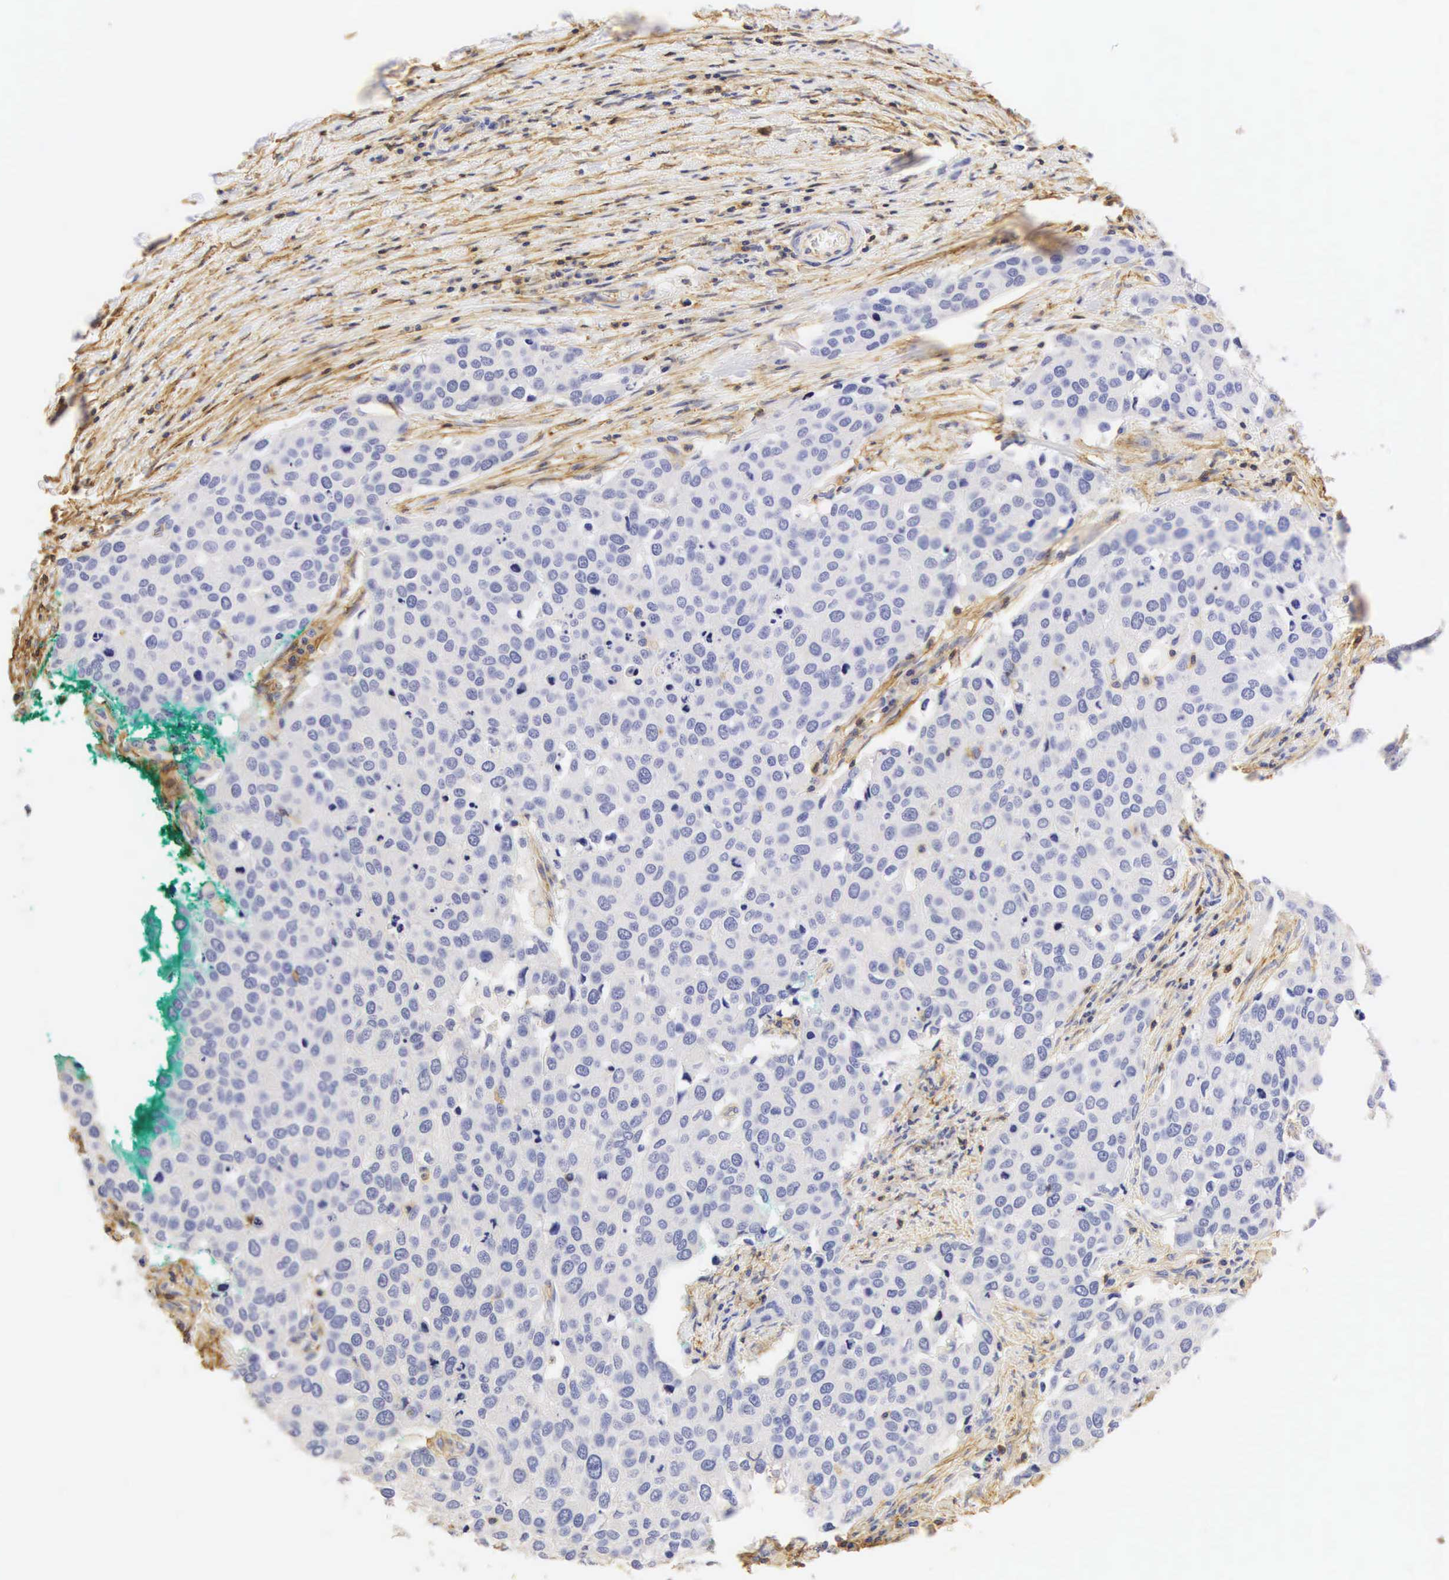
{"staining": {"intensity": "negative", "quantity": "none", "location": "none"}, "tissue": "cervical cancer", "cell_type": "Tumor cells", "image_type": "cancer", "snomed": [{"axis": "morphology", "description": "Squamous cell carcinoma, NOS"}, {"axis": "topography", "description": "Cervix"}], "caption": "Immunohistochemical staining of human cervical cancer (squamous cell carcinoma) reveals no significant staining in tumor cells. (IHC, brightfield microscopy, high magnification).", "gene": "CD99", "patient": {"sex": "female", "age": 54}}